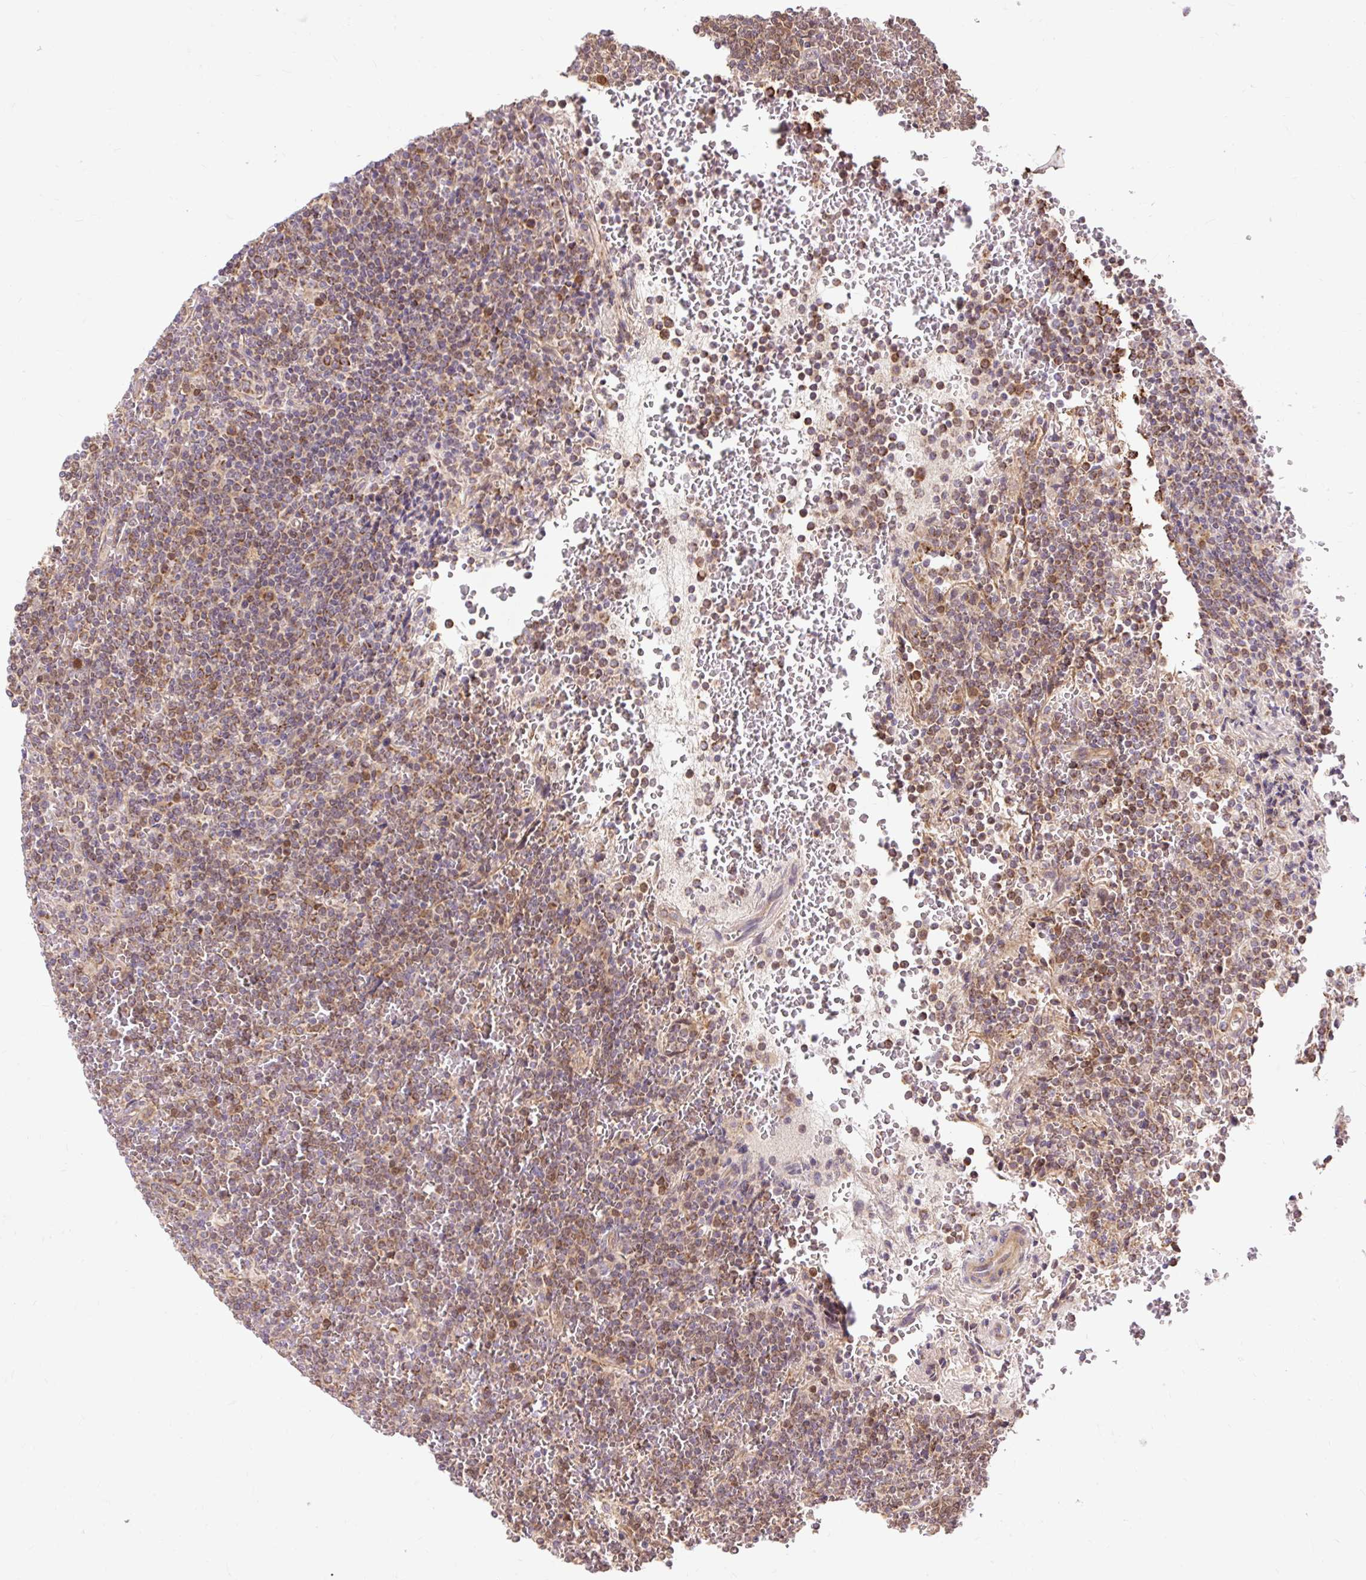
{"staining": {"intensity": "moderate", "quantity": ">75%", "location": "cytoplasmic/membranous"}, "tissue": "lymphoma", "cell_type": "Tumor cells", "image_type": "cancer", "snomed": [{"axis": "morphology", "description": "Malignant lymphoma, non-Hodgkin's type, Low grade"}, {"axis": "topography", "description": "Spleen"}], "caption": "DAB immunohistochemical staining of human lymphoma displays moderate cytoplasmic/membranous protein expression in approximately >75% of tumor cells.", "gene": "TRIAP1", "patient": {"sex": "female", "age": 19}}